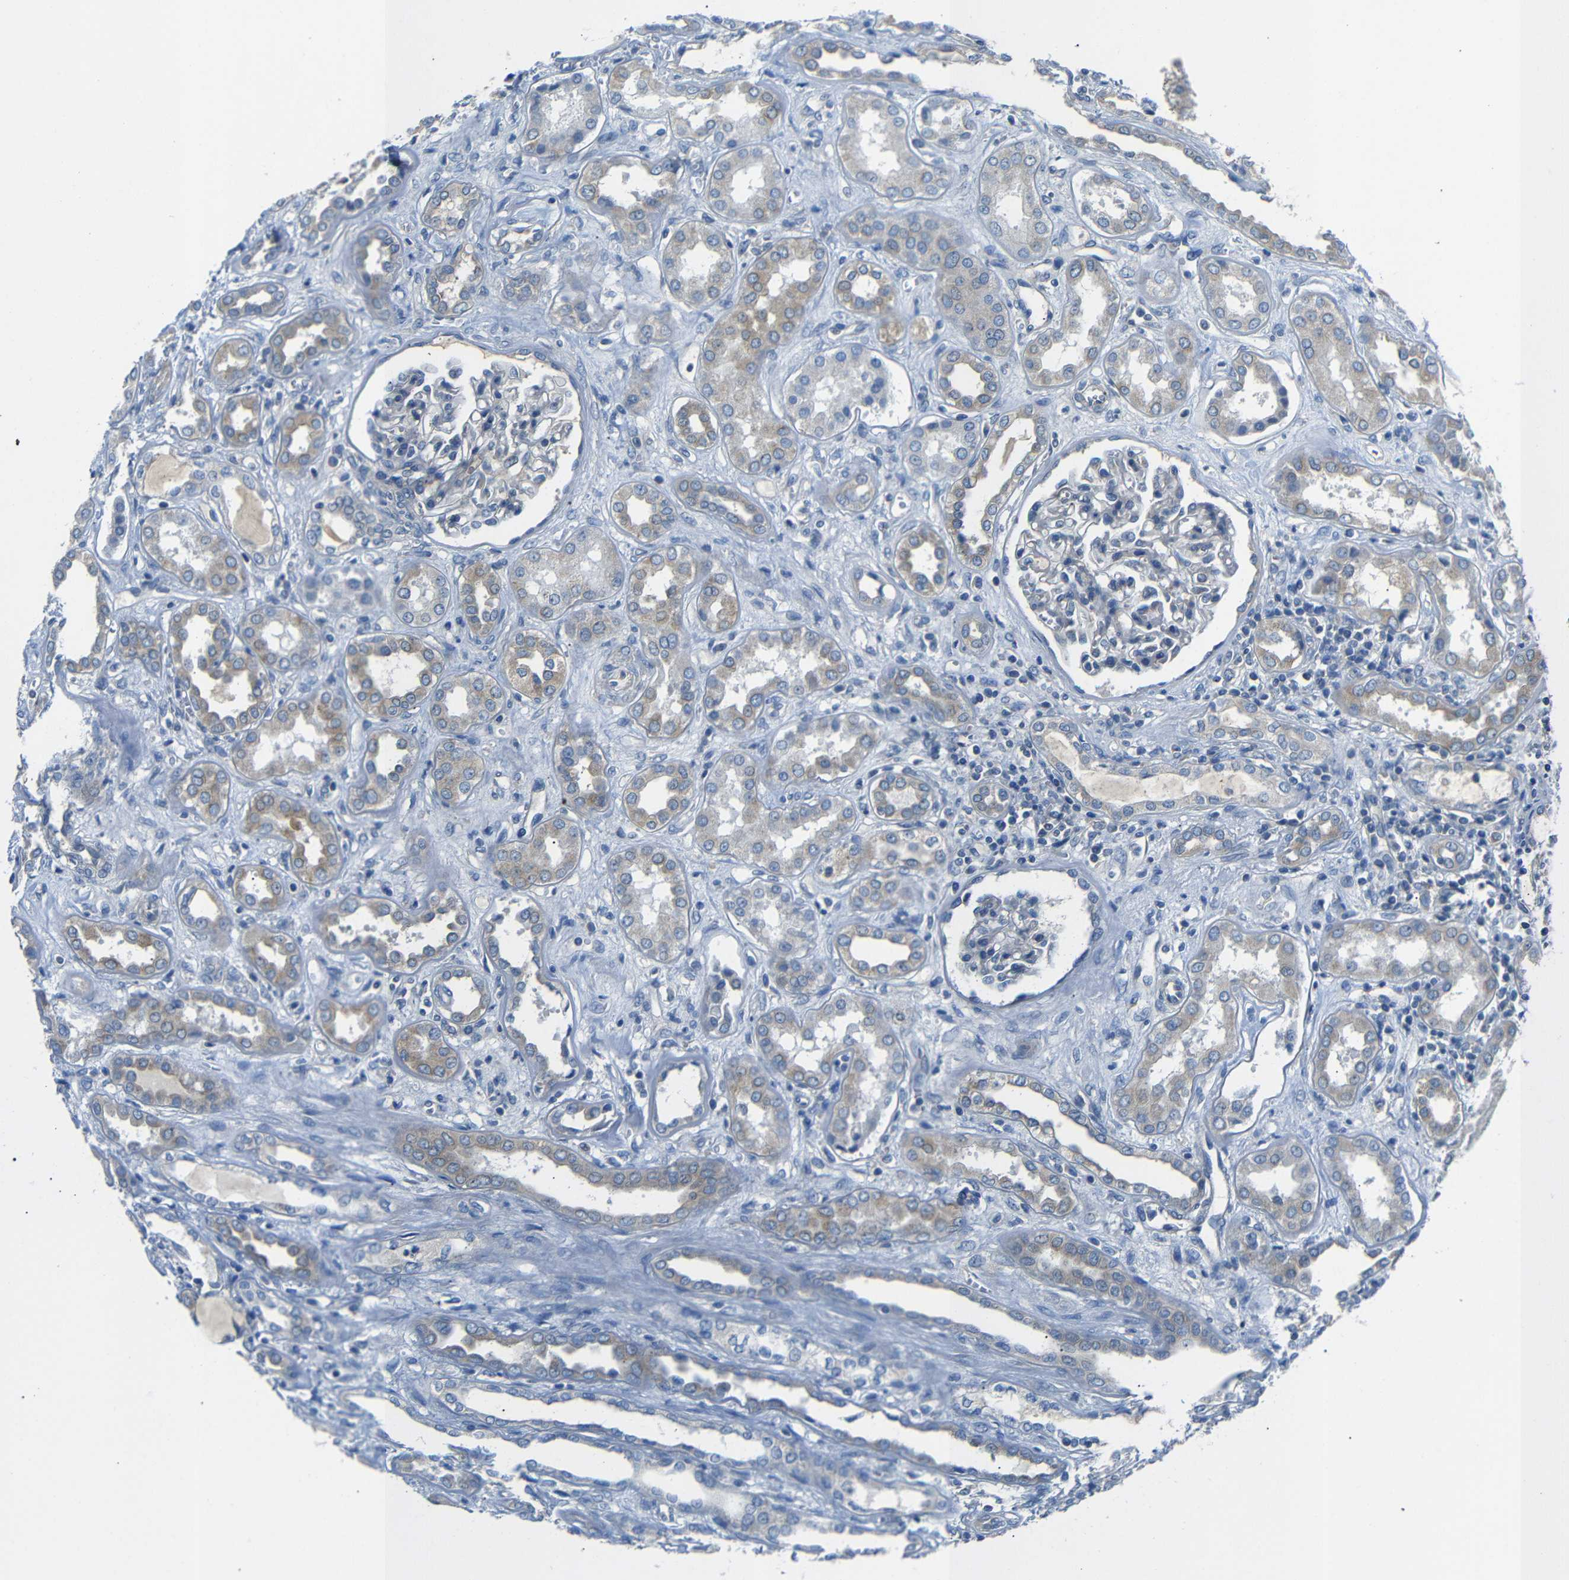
{"staining": {"intensity": "negative", "quantity": "none", "location": "none"}, "tissue": "kidney", "cell_type": "Cells in glomeruli", "image_type": "normal", "snomed": [{"axis": "morphology", "description": "Normal tissue, NOS"}, {"axis": "topography", "description": "Kidney"}], "caption": "High power microscopy micrograph of an immunohistochemistry (IHC) image of unremarkable kidney, revealing no significant staining in cells in glomeruli.", "gene": "DCP1A", "patient": {"sex": "male", "age": 59}}